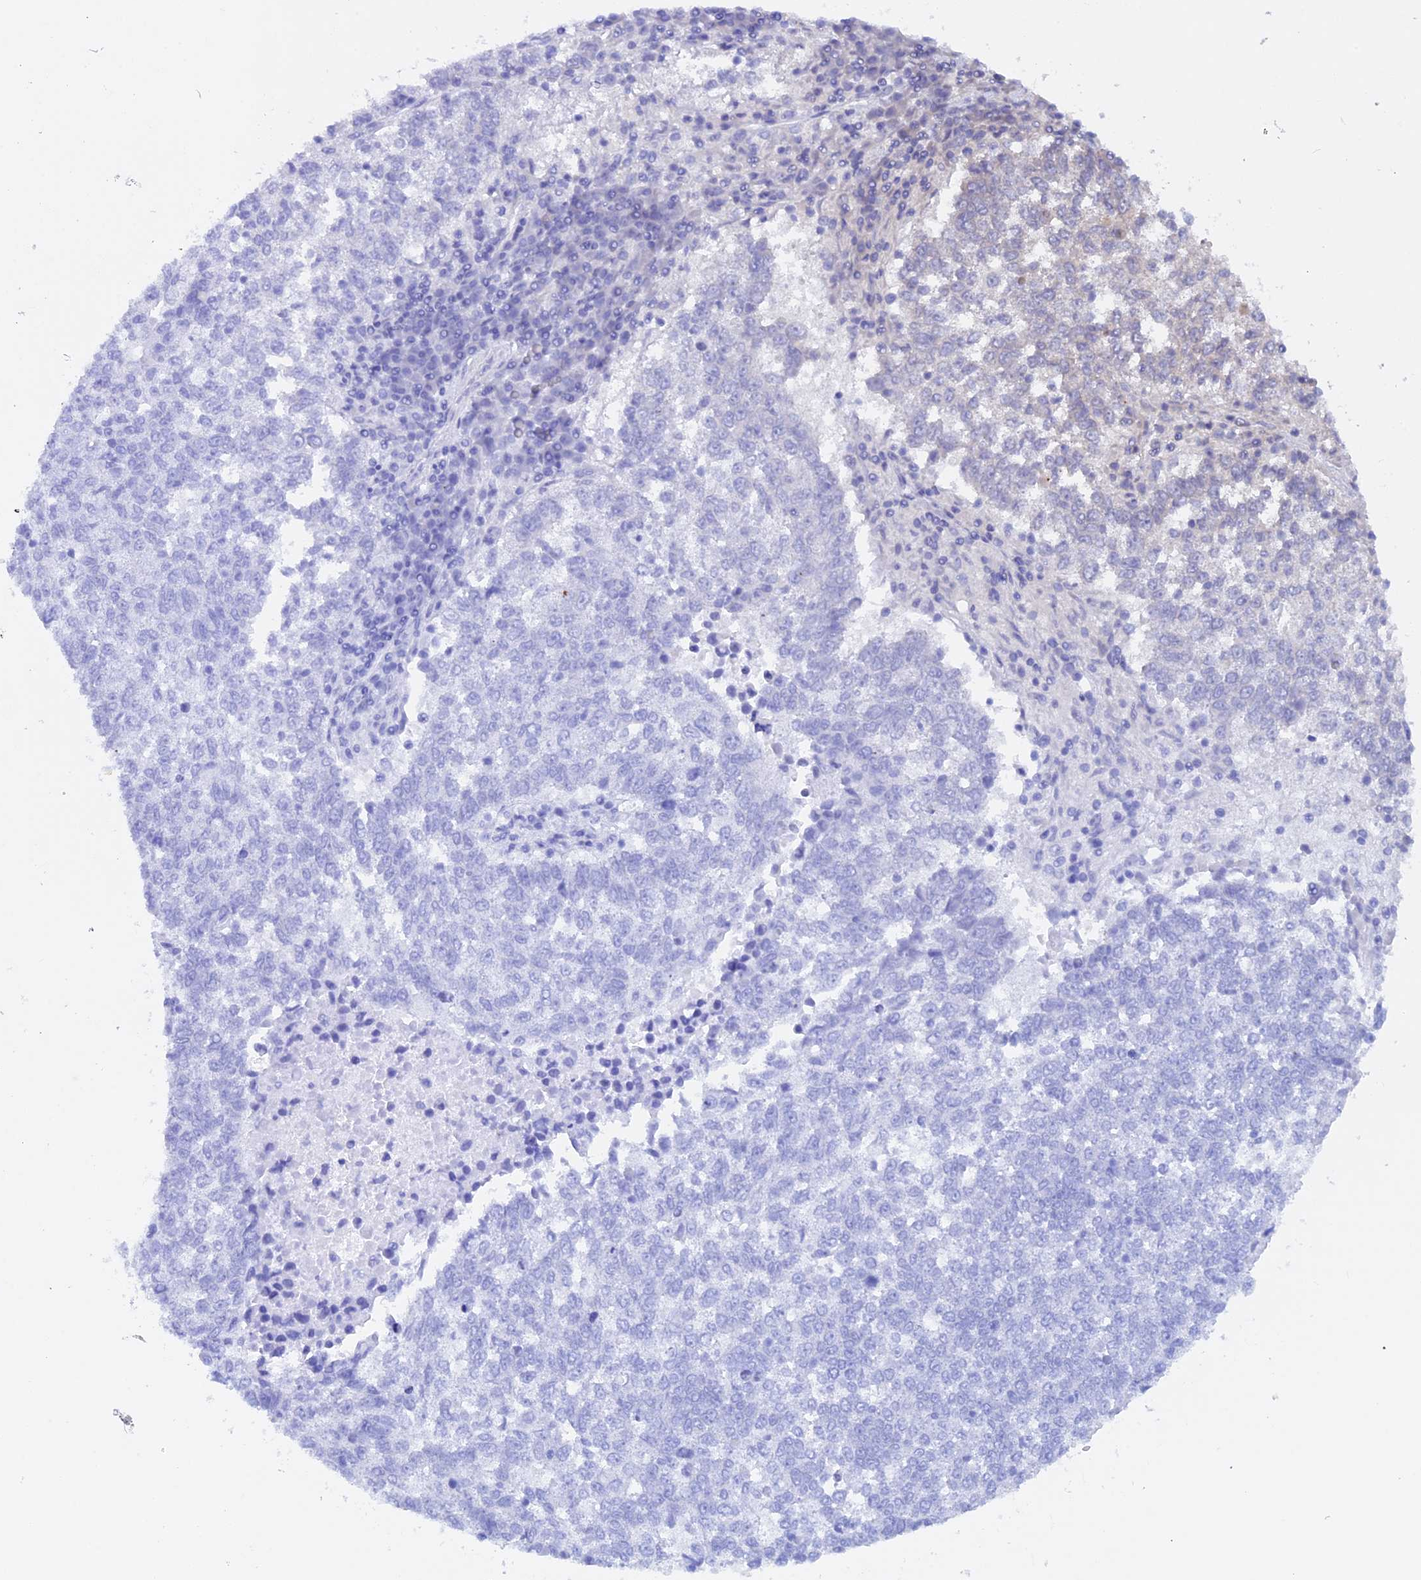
{"staining": {"intensity": "negative", "quantity": "none", "location": "none"}, "tissue": "lung cancer", "cell_type": "Tumor cells", "image_type": "cancer", "snomed": [{"axis": "morphology", "description": "Squamous cell carcinoma, NOS"}, {"axis": "topography", "description": "Lung"}], "caption": "Photomicrograph shows no protein staining in tumor cells of lung squamous cell carcinoma tissue. Brightfield microscopy of immunohistochemistry stained with DAB (brown) and hematoxylin (blue), captured at high magnification.", "gene": "HYCC1", "patient": {"sex": "male", "age": 73}}